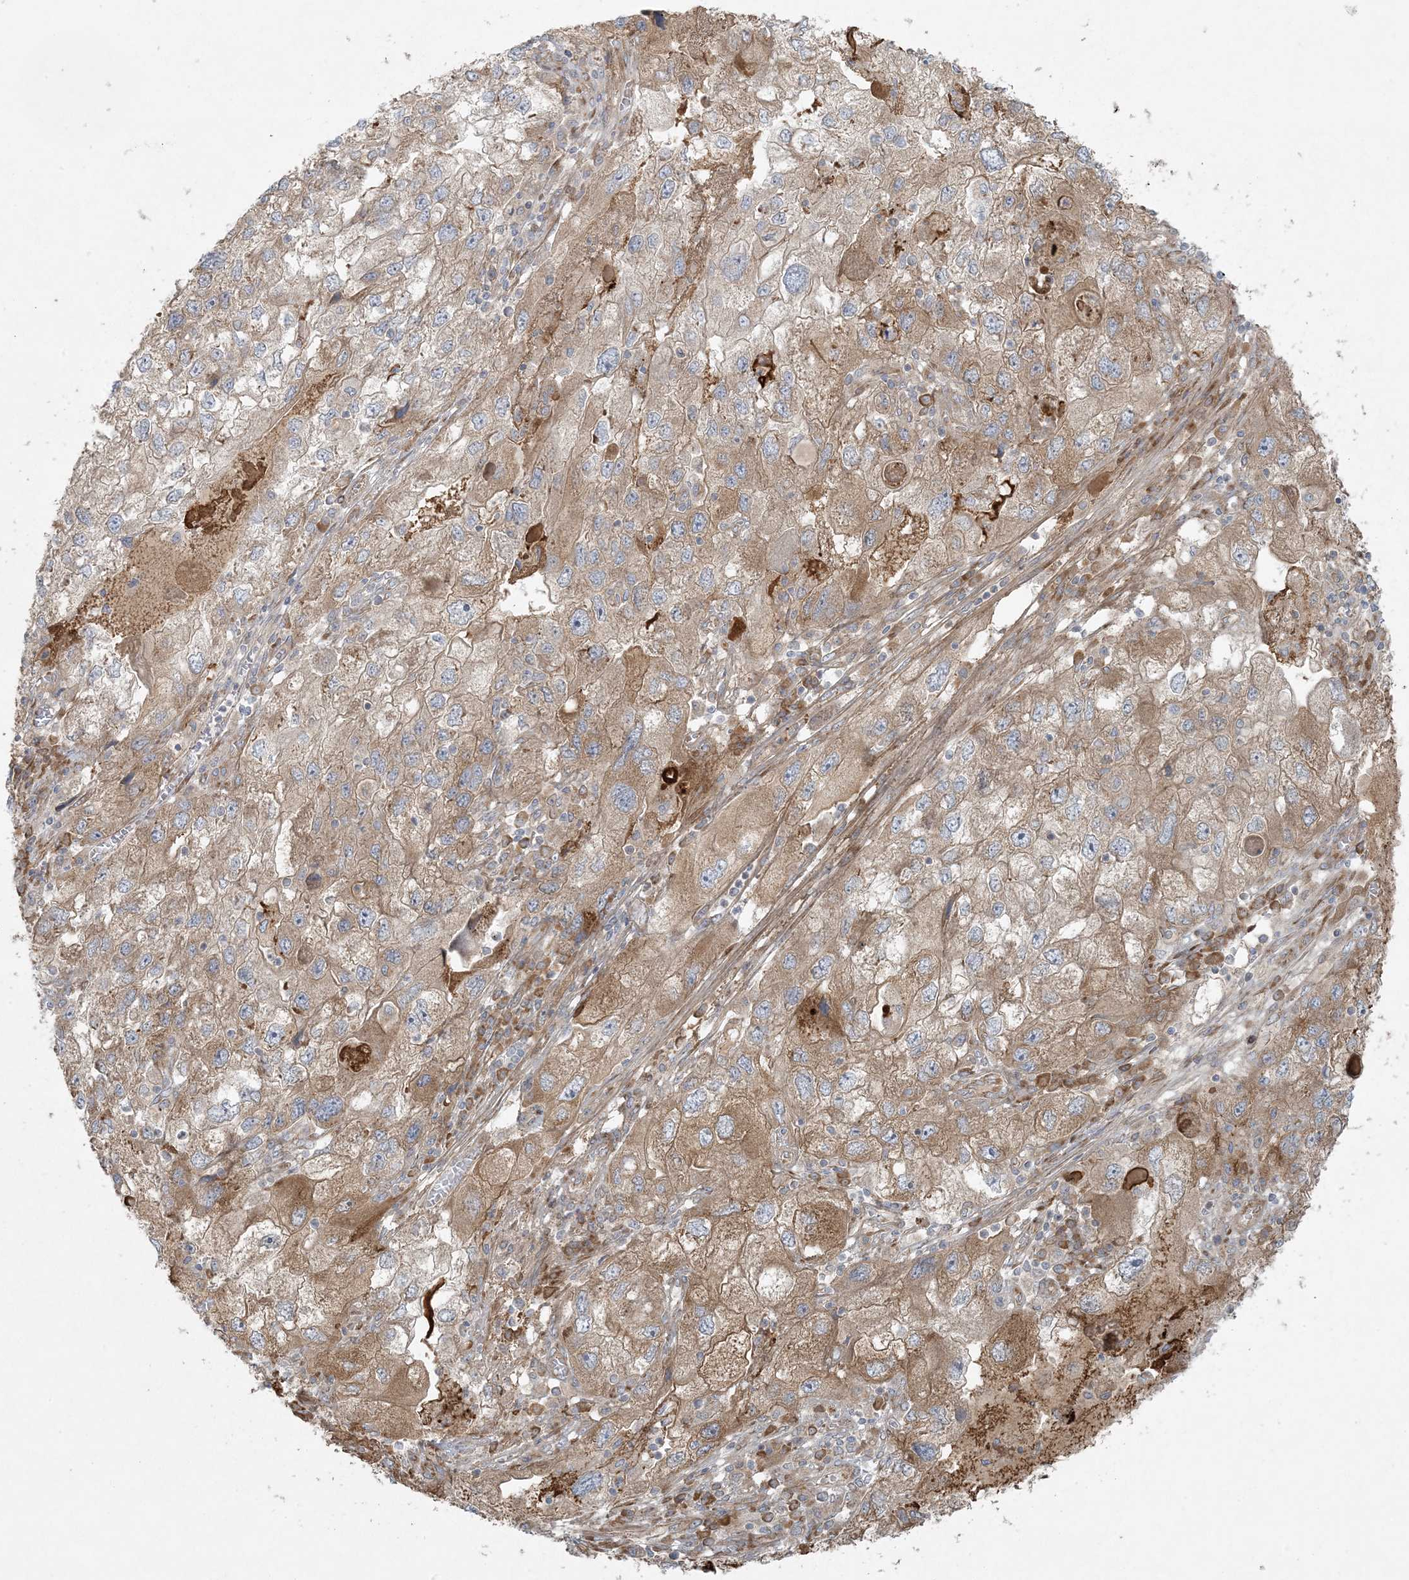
{"staining": {"intensity": "moderate", "quantity": ">75%", "location": "cytoplasmic/membranous"}, "tissue": "endometrial cancer", "cell_type": "Tumor cells", "image_type": "cancer", "snomed": [{"axis": "morphology", "description": "Adenocarcinoma, NOS"}, {"axis": "topography", "description": "Endometrium"}], "caption": "A brown stain labels moderate cytoplasmic/membranous expression of a protein in endometrial adenocarcinoma tumor cells.", "gene": "ZNF263", "patient": {"sex": "female", "age": 49}}